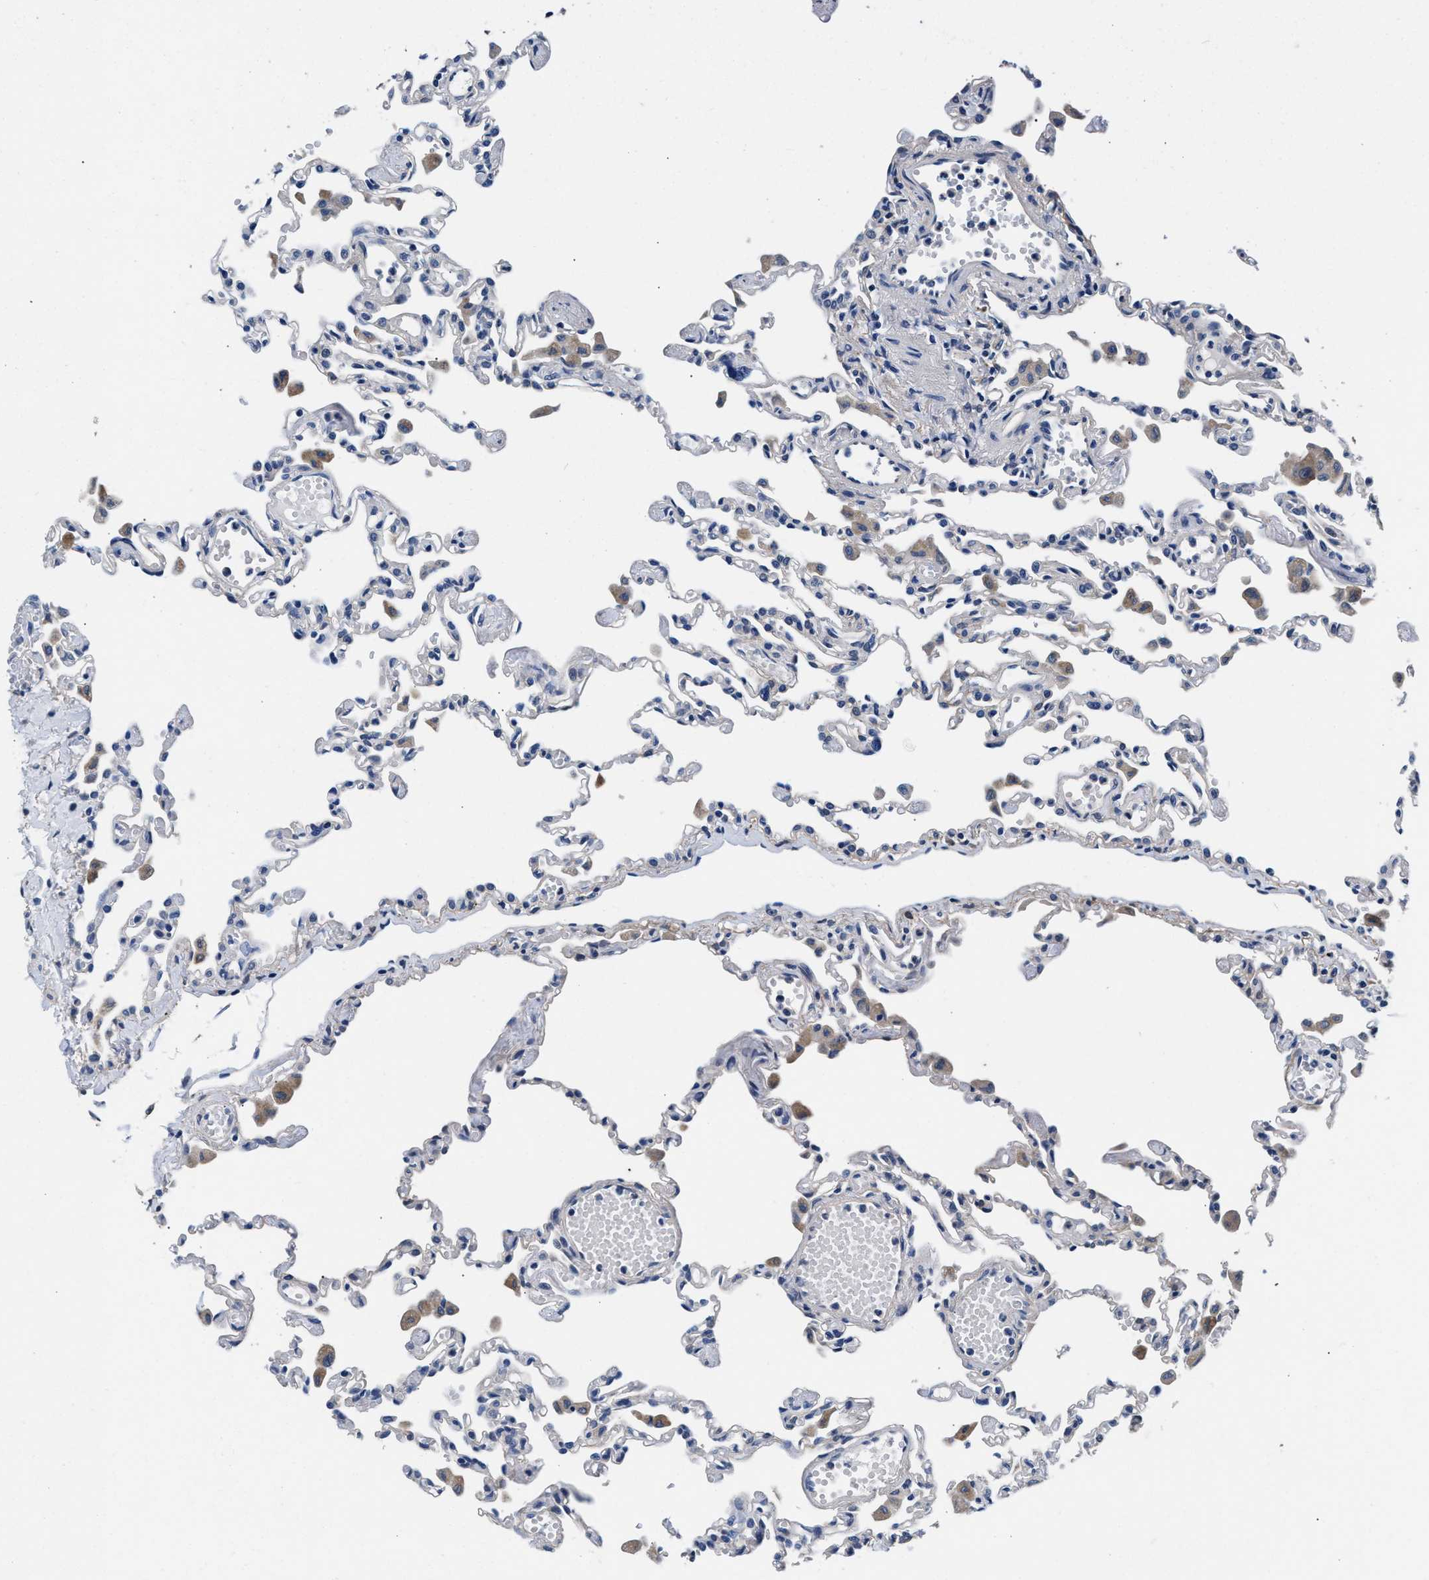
{"staining": {"intensity": "negative", "quantity": "none", "location": "none"}, "tissue": "lung", "cell_type": "Alveolar cells", "image_type": "normal", "snomed": [{"axis": "morphology", "description": "Normal tissue, NOS"}, {"axis": "topography", "description": "Bronchus"}, {"axis": "topography", "description": "Lung"}], "caption": "The image displays no staining of alveolar cells in benign lung. (IHC, brightfield microscopy, high magnification).", "gene": "GSTM1", "patient": {"sex": "female", "age": 49}}